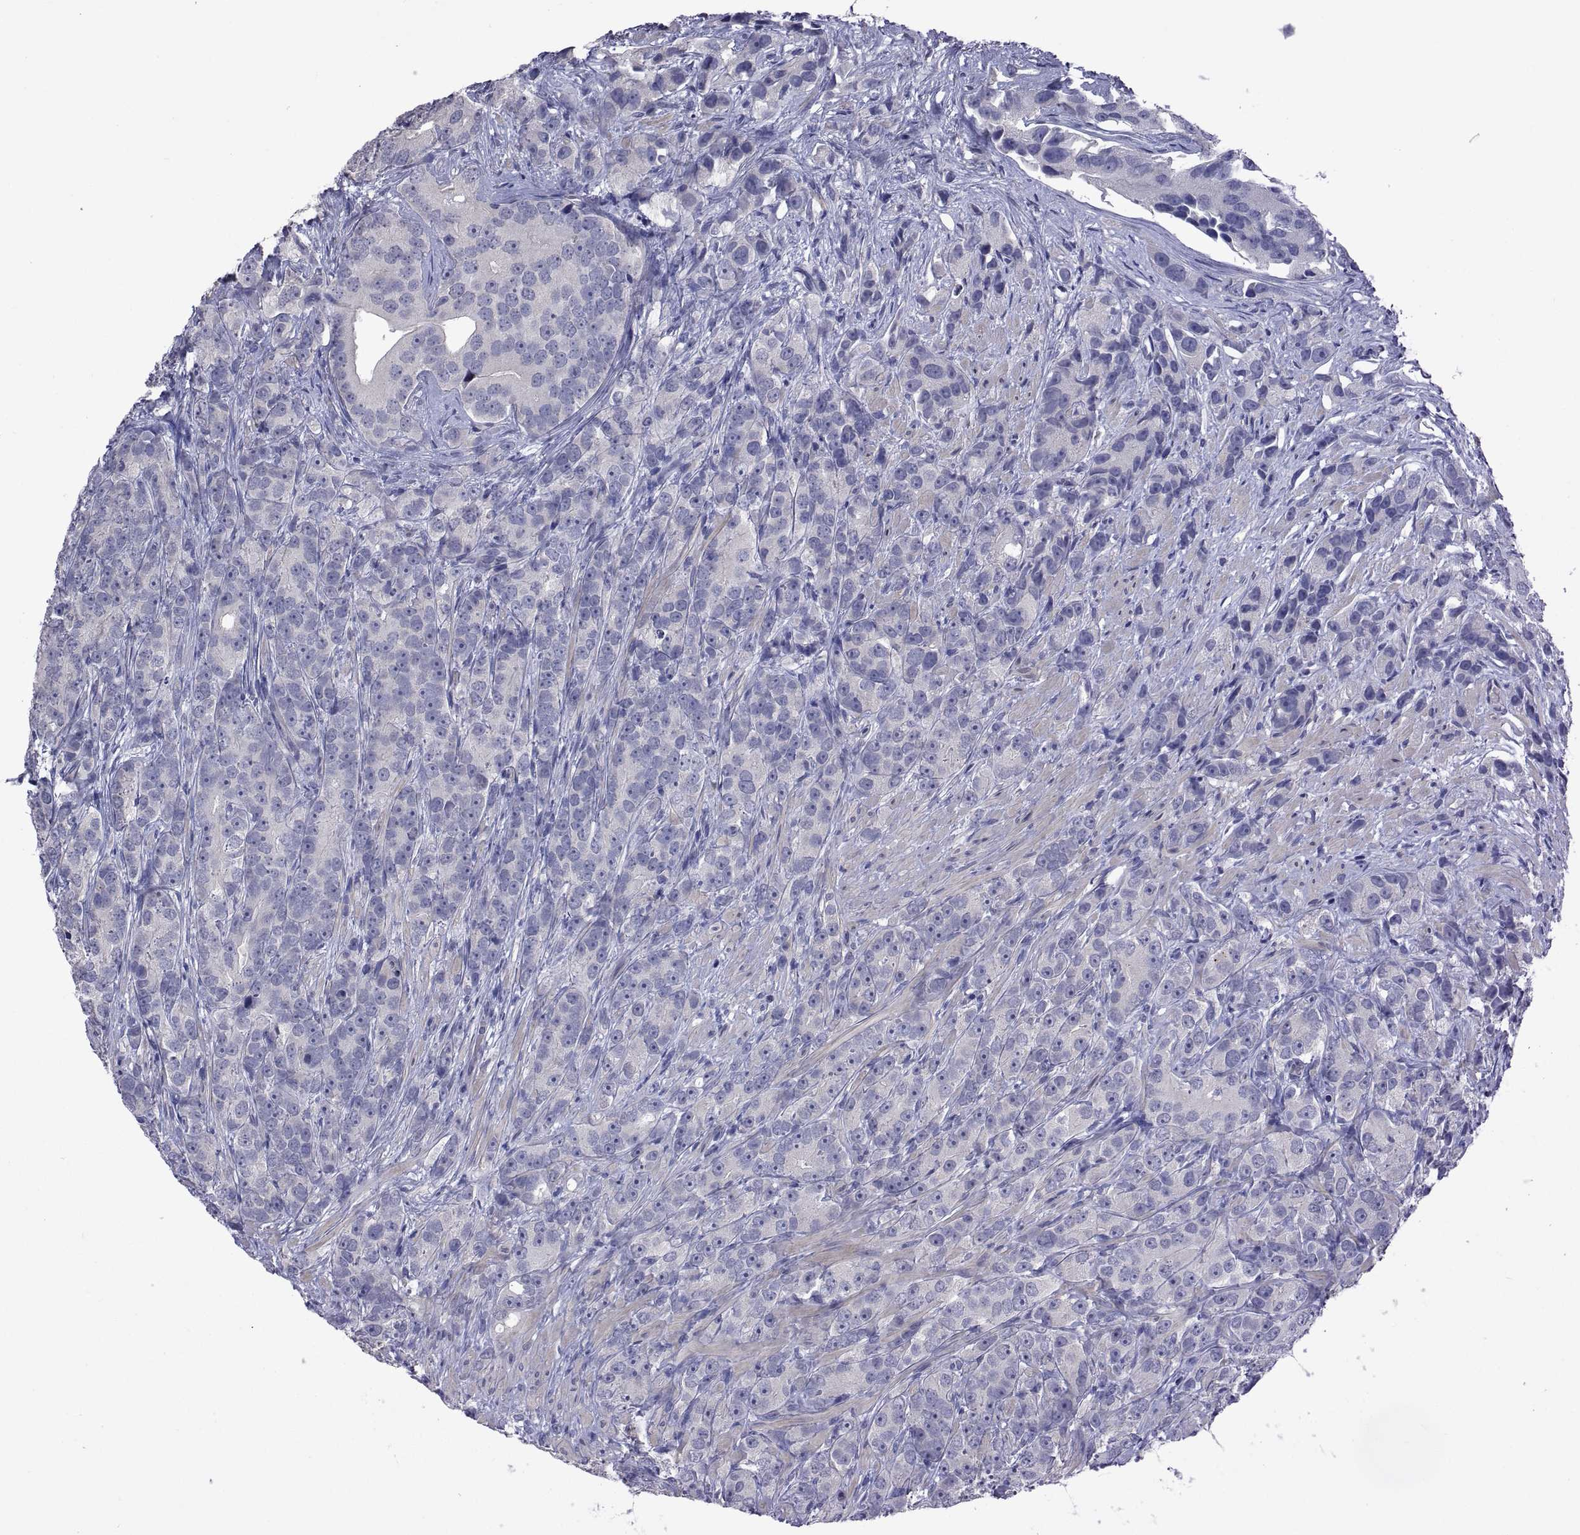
{"staining": {"intensity": "negative", "quantity": "none", "location": "none"}, "tissue": "prostate cancer", "cell_type": "Tumor cells", "image_type": "cancer", "snomed": [{"axis": "morphology", "description": "Adenocarcinoma, High grade"}, {"axis": "topography", "description": "Prostate"}], "caption": "Immunohistochemistry (IHC) micrograph of human adenocarcinoma (high-grade) (prostate) stained for a protein (brown), which displays no expression in tumor cells.", "gene": "NPTX2", "patient": {"sex": "male", "age": 90}}